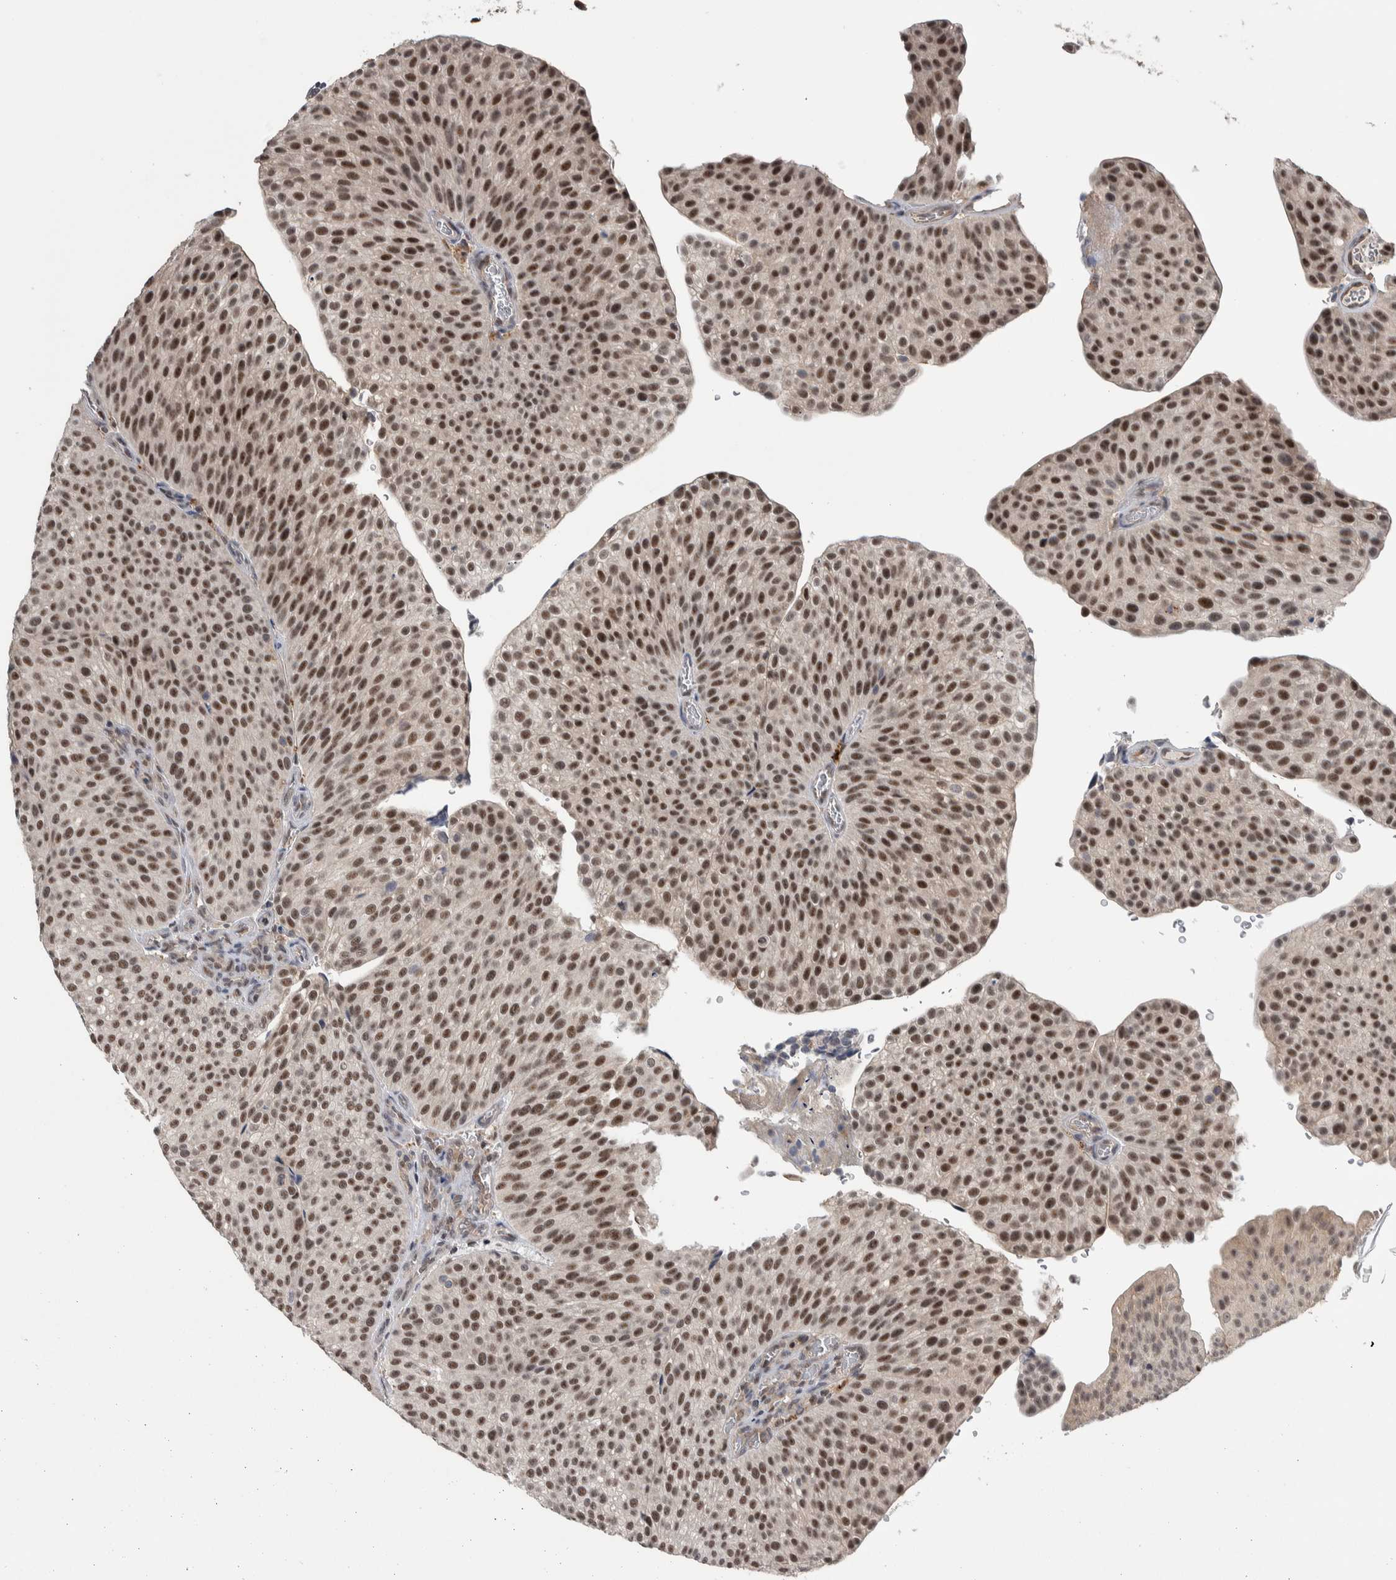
{"staining": {"intensity": "moderate", "quantity": ">75%", "location": "nuclear"}, "tissue": "urothelial cancer", "cell_type": "Tumor cells", "image_type": "cancer", "snomed": [{"axis": "morphology", "description": "Normal tissue, NOS"}, {"axis": "morphology", "description": "Urothelial carcinoma, Low grade"}, {"axis": "topography", "description": "Smooth muscle"}, {"axis": "topography", "description": "Urinary bladder"}], "caption": "Urothelial cancer stained with a brown dye displays moderate nuclear positive positivity in approximately >75% of tumor cells.", "gene": "PRDM4", "patient": {"sex": "male", "age": 60}}